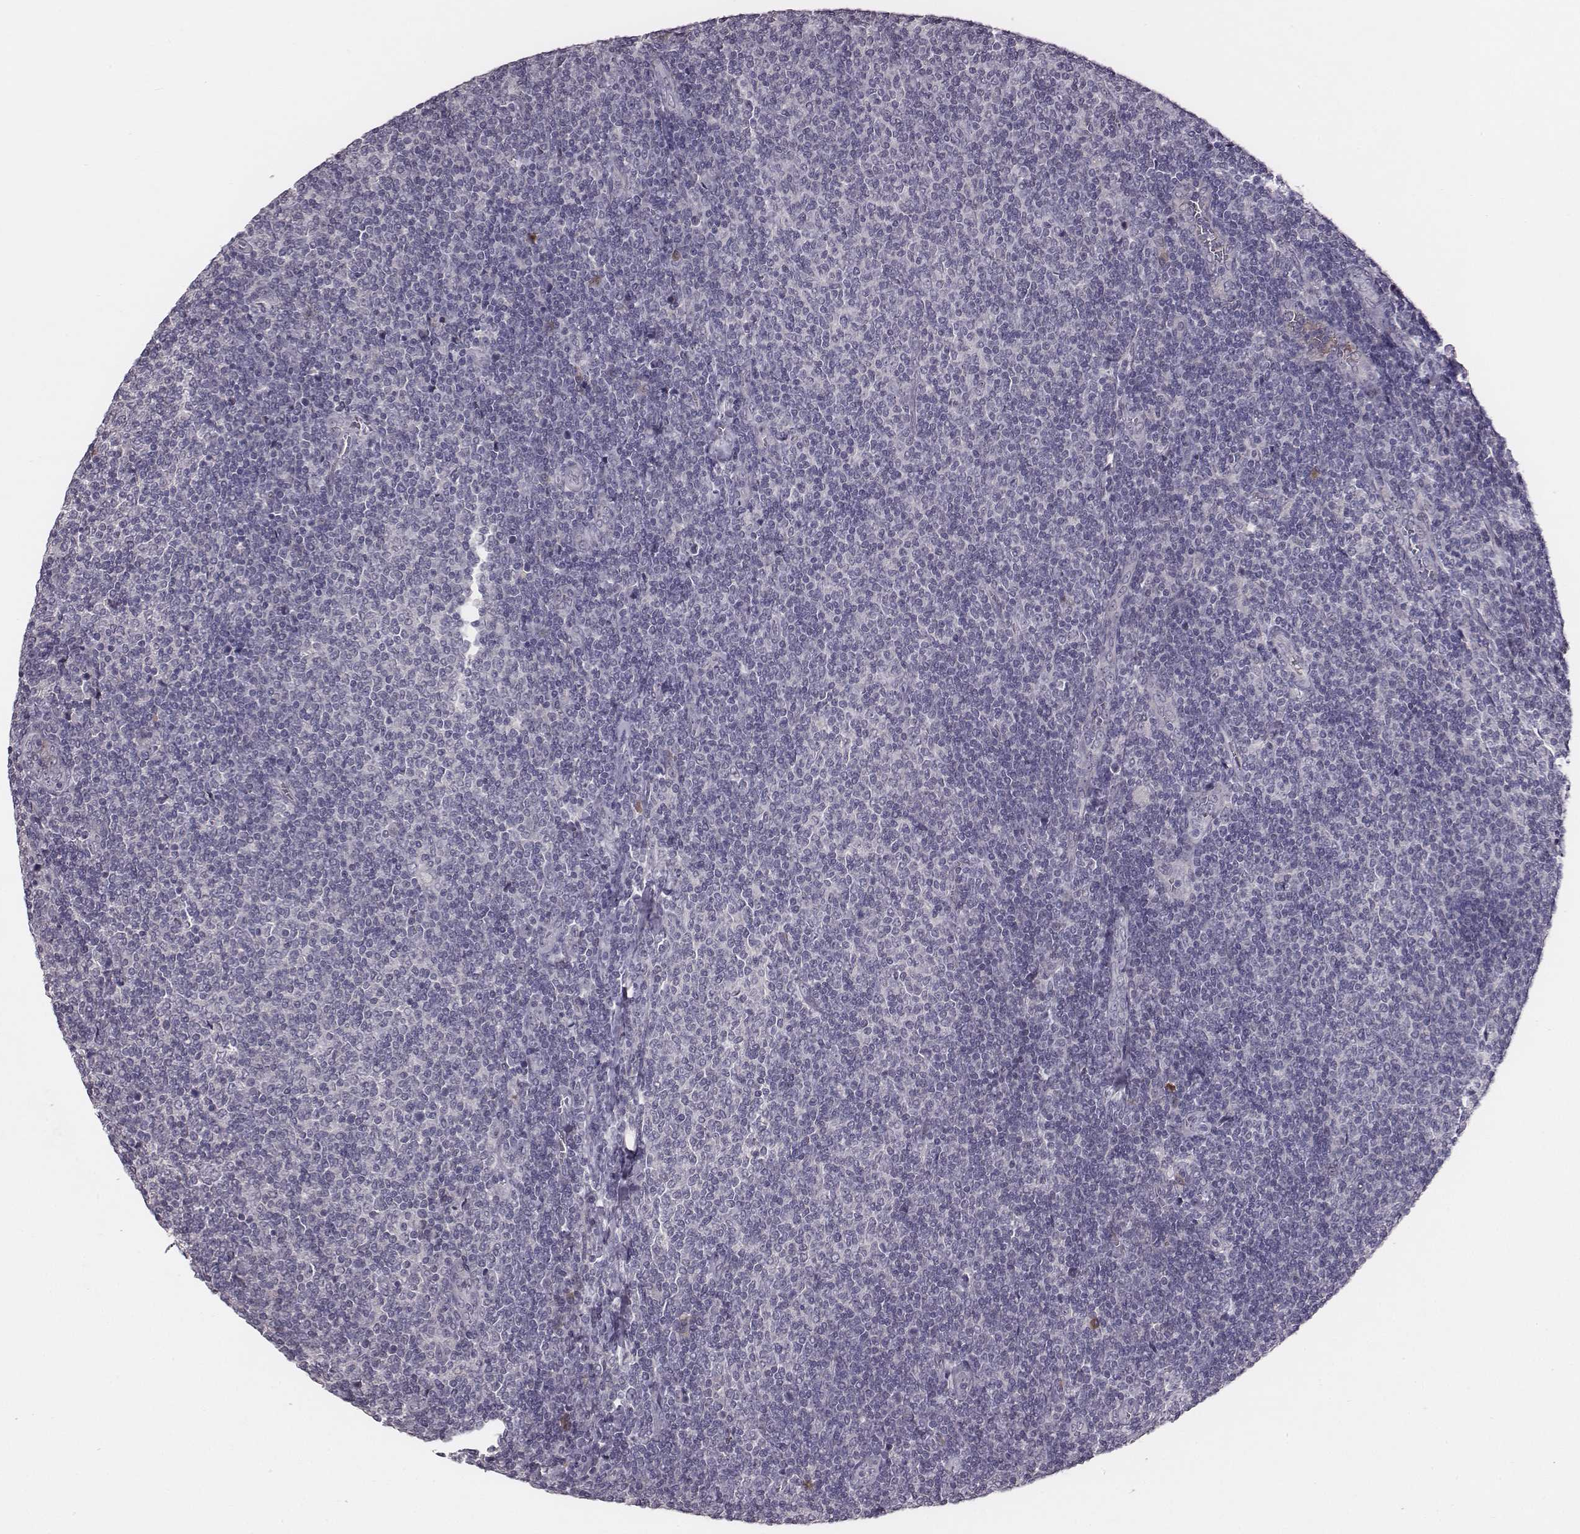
{"staining": {"intensity": "negative", "quantity": "none", "location": "none"}, "tissue": "lymphoma", "cell_type": "Tumor cells", "image_type": "cancer", "snomed": [{"axis": "morphology", "description": "Malignant lymphoma, non-Hodgkin's type, Low grade"}, {"axis": "topography", "description": "Lymph node"}], "caption": "Lymphoma was stained to show a protein in brown. There is no significant positivity in tumor cells.", "gene": "SLC22A6", "patient": {"sex": "male", "age": 52}}